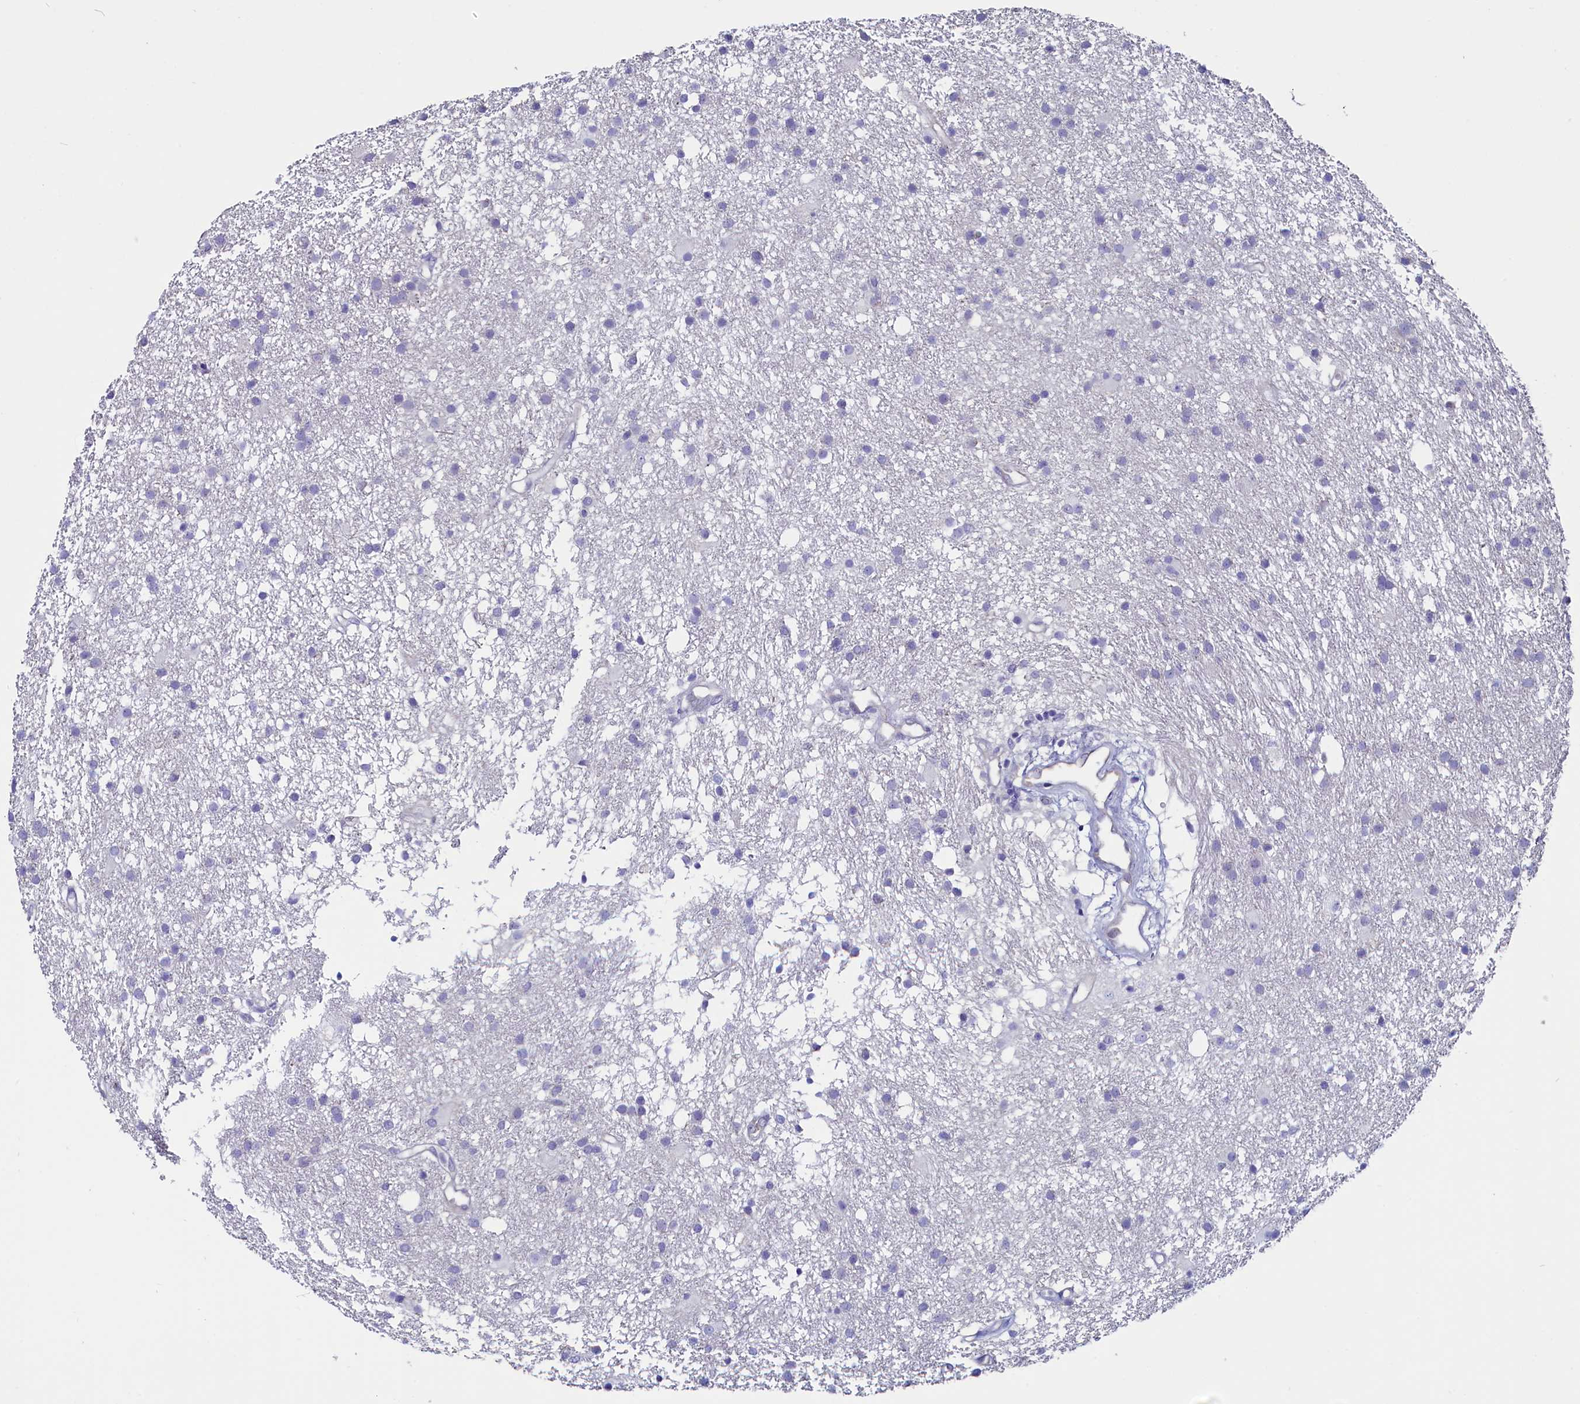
{"staining": {"intensity": "negative", "quantity": "none", "location": "none"}, "tissue": "glioma", "cell_type": "Tumor cells", "image_type": "cancer", "snomed": [{"axis": "morphology", "description": "Glioma, malignant, High grade"}, {"axis": "topography", "description": "Brain"}], "caption": "This is an immunohistochemistry micrograph of glioma. There is no positivity in tumor cells.", "gene": "CIAPIN1", "patient": {"sex": "male", "age": 77}}